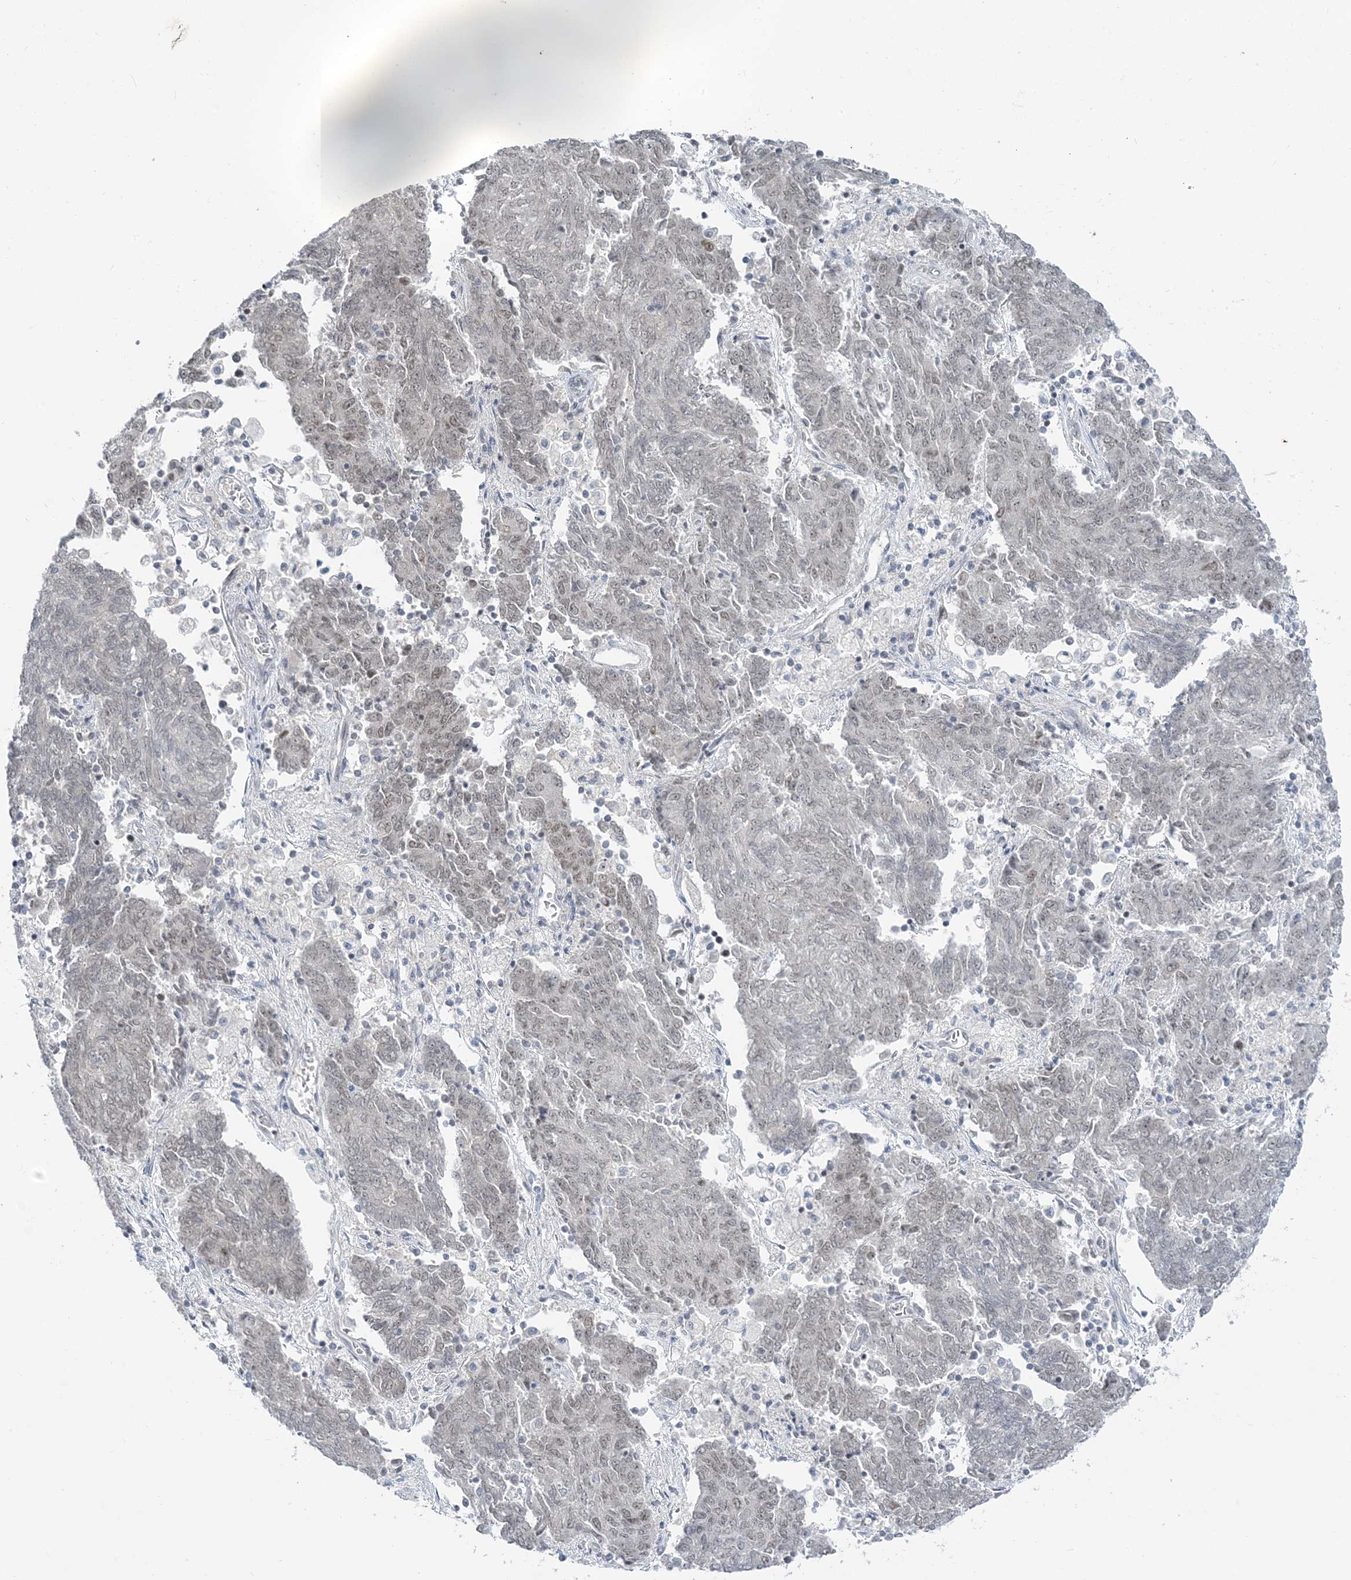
{"staining": {"intensity": "weak", "quantity": "<25%", "location": "nuclear"}, "tissue": "endometrial cancer", "cell_type": "Tumor cells", "image_type": "cancer", "snomed": [{"axis": "morphology", "description": "Adenocarcinoma, NOS"}, {"axis": "topography", "description": "Endometrium"}], "caption": "This is an IHC micrograph of endometrial adenocarcinoma. There is no staining in tumor cells.", "gene": "LEXM", "patient": {"sex": "female", "age": 80}}